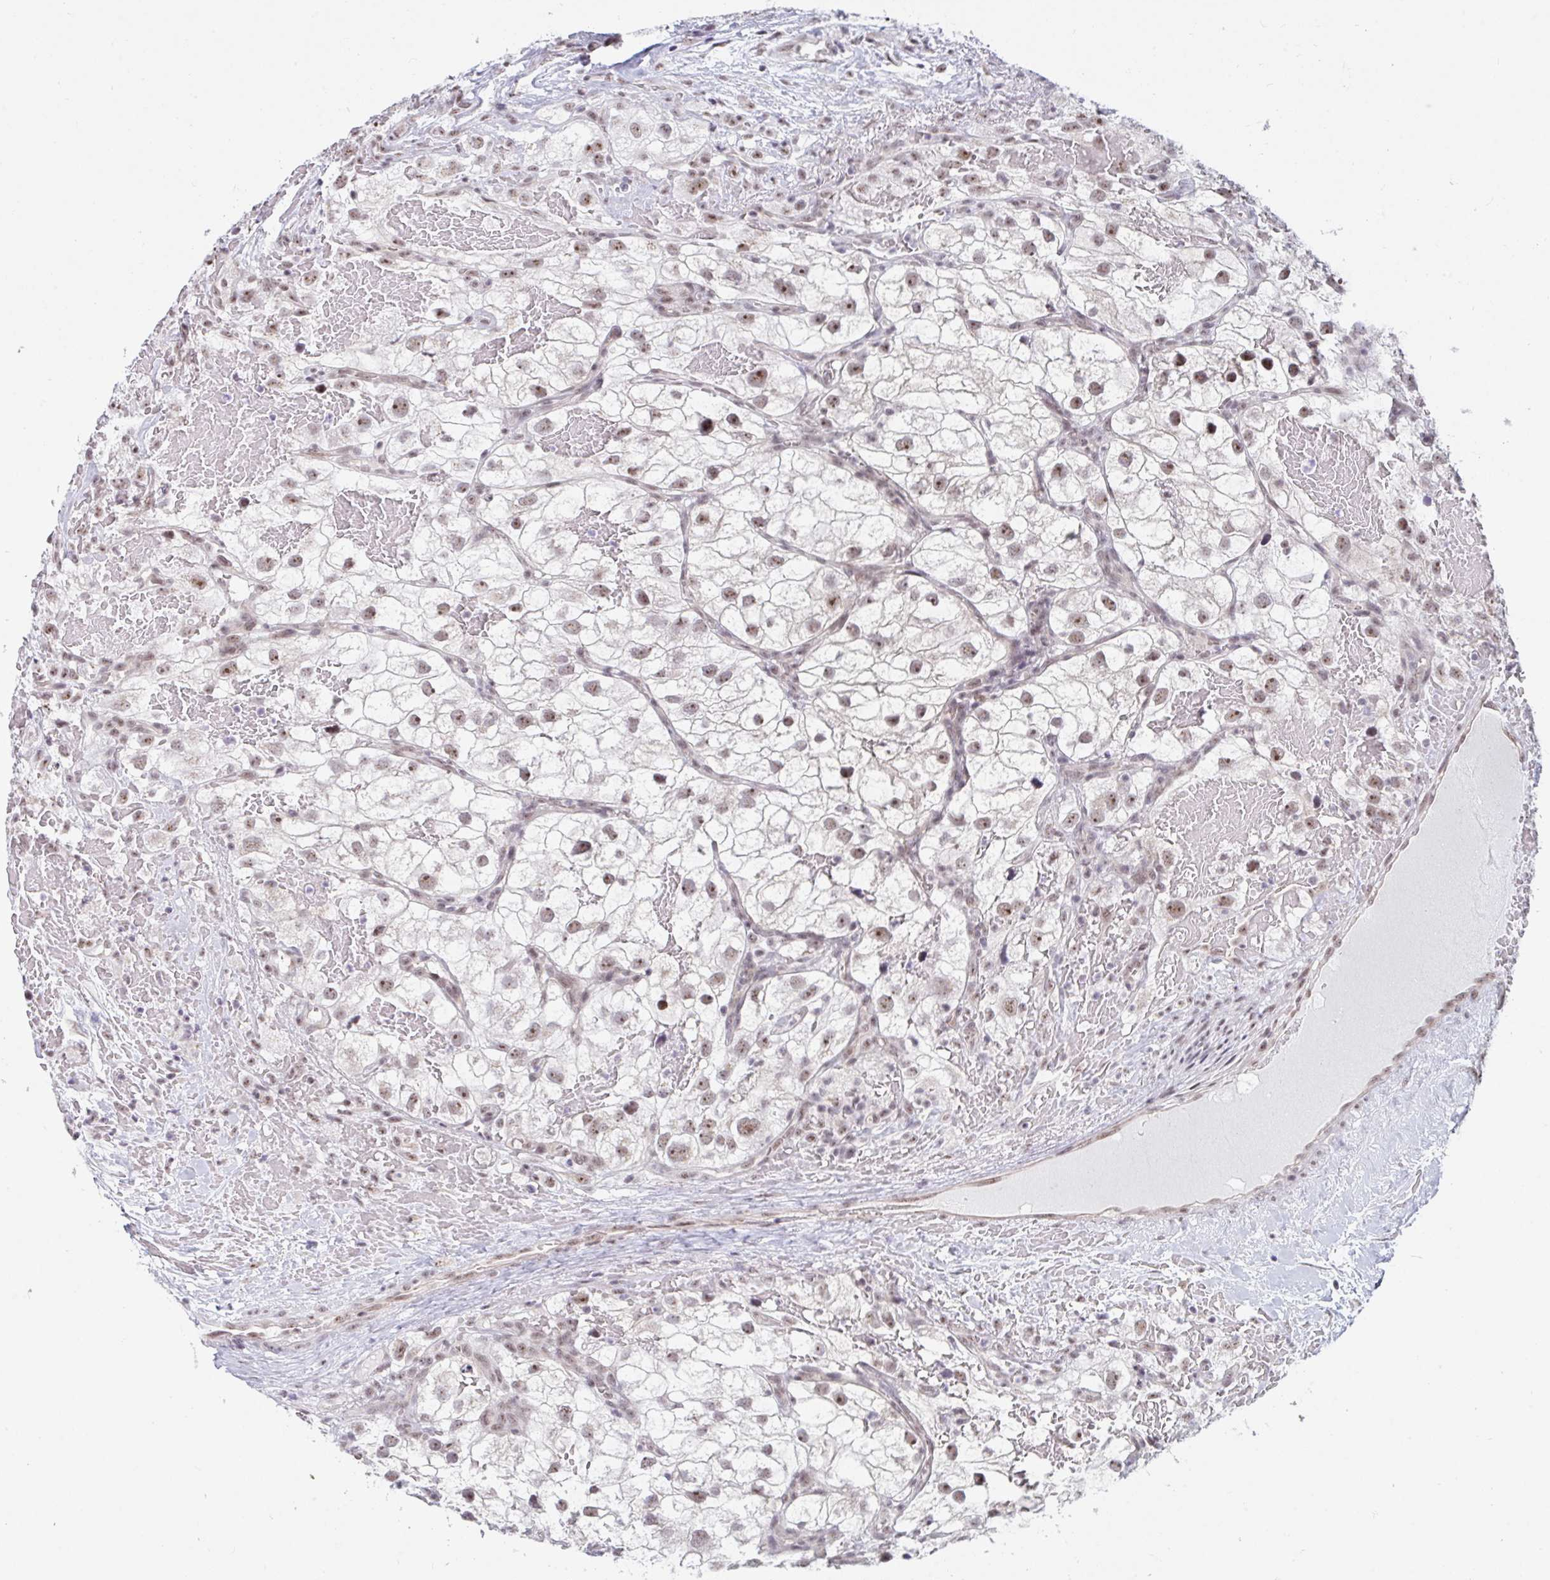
{"staining": {"intensity": "weak", "quantity": ">75%", "location": "nuclear"}, "tissue": "renal cancer", "cell_type": "Tumor cells", "image_type": "cancer", "snomed": [{"axis": "morphology", "description": "Adenocarcinoma, NOS"}, {"axis": "topography", "description": "Kidney"}], "caption": "A high-resolution photomicrograph shows IHC staining of renal cancer, which displays weak nuclear staining in approximately >75% of tumor cells.", "gene": "PRR14", "patient": {"sex": "male", "age": 59}}